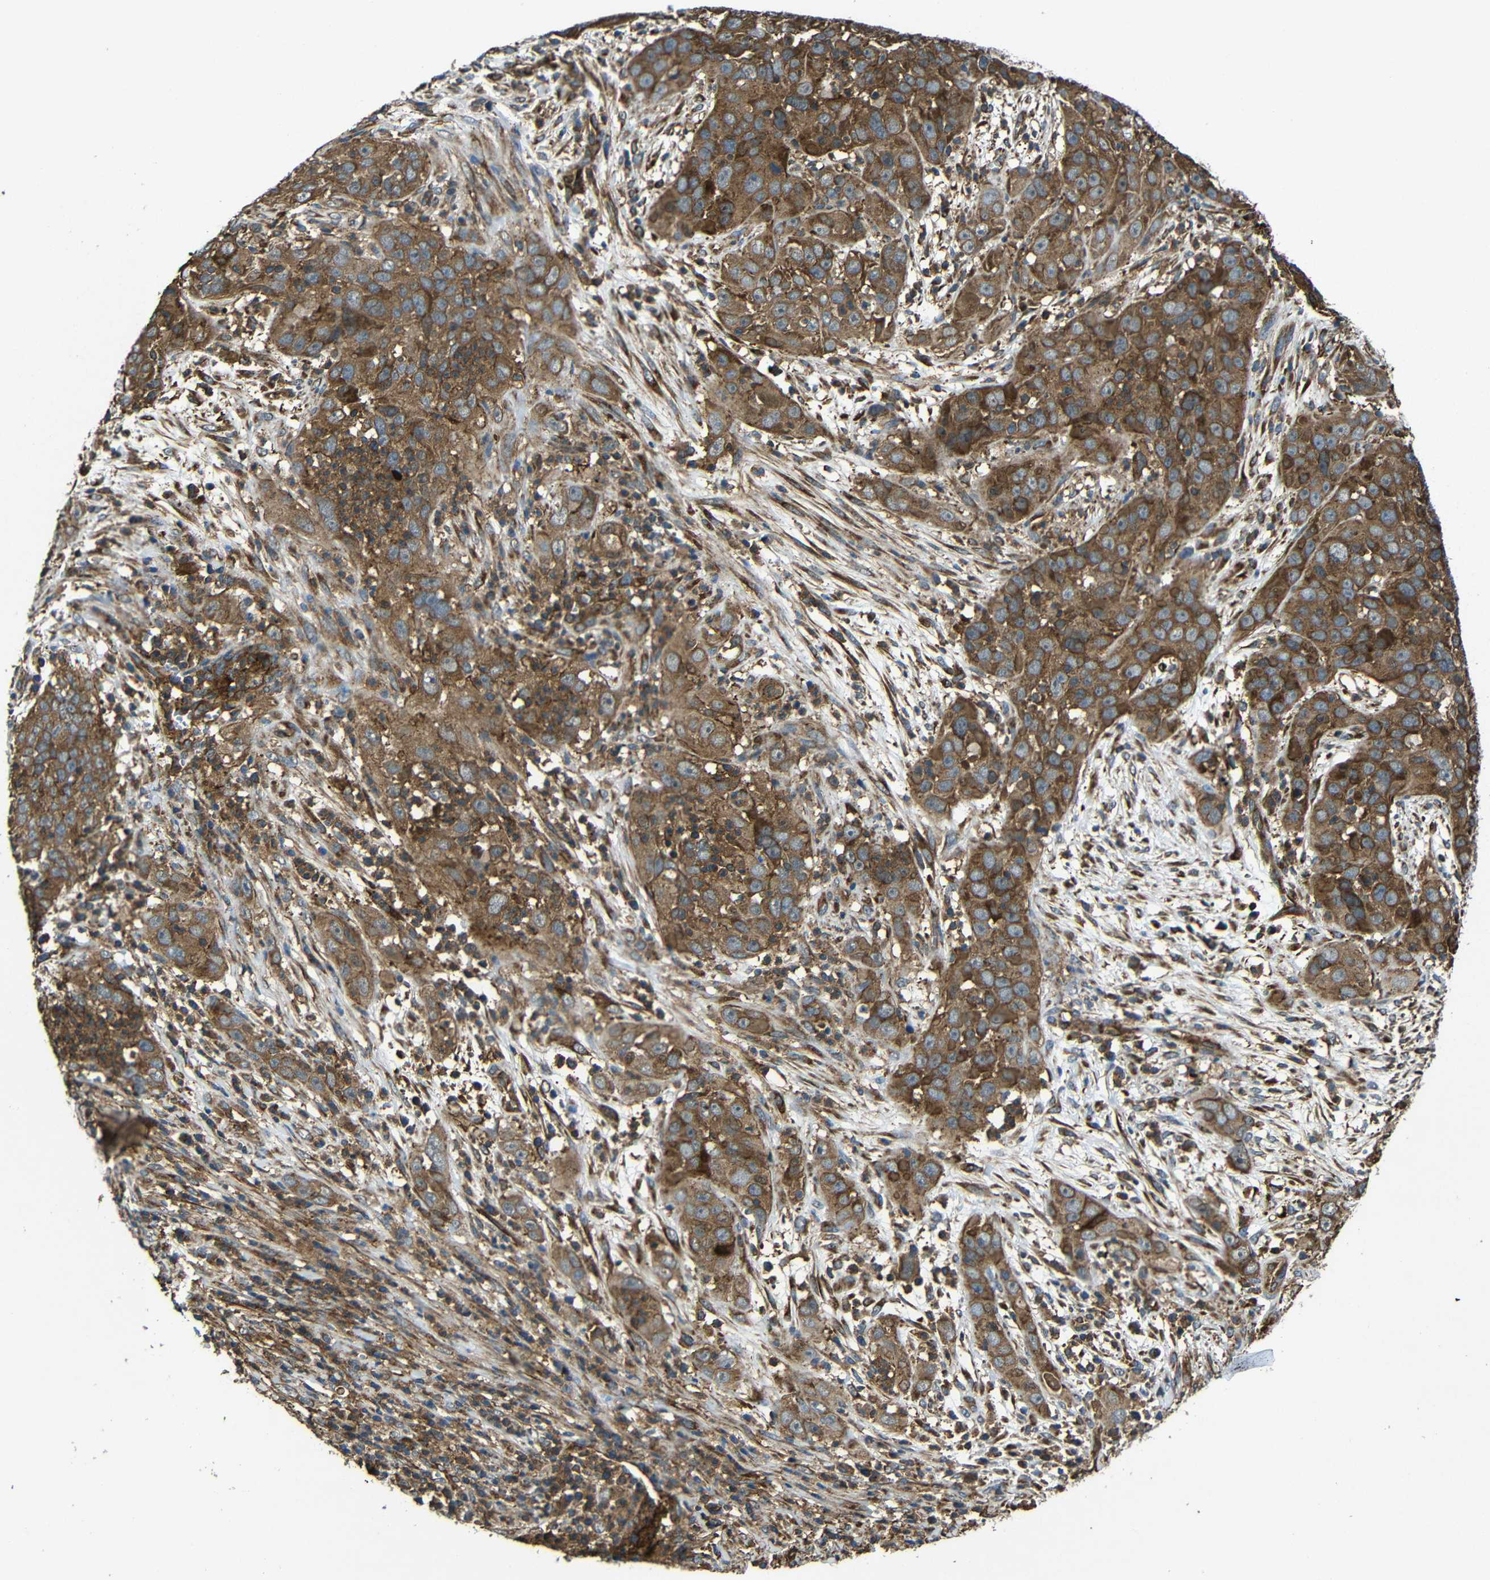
{"staining": {"intensity": "moderate", "quantity": ">75%", "location": "cytoplasmic/membranous"}, "tissue": "cervical cancer", "cell_type": "Tumor cells", "image_type": "cancer", "snomed": [{"axis": "morphology", "description": "Squamous cell carcinoma, NOS"}, {"axis": "topography", "description": "Cervix"}], "caption": "Moderate cytoplasmic/membranous protein expression is present in approximately >75% of tumor cells in cervical cancer (squamous cell carcinoma).", "gene": "PTCH1", "patient": {"sex": "female", "age": 32}}